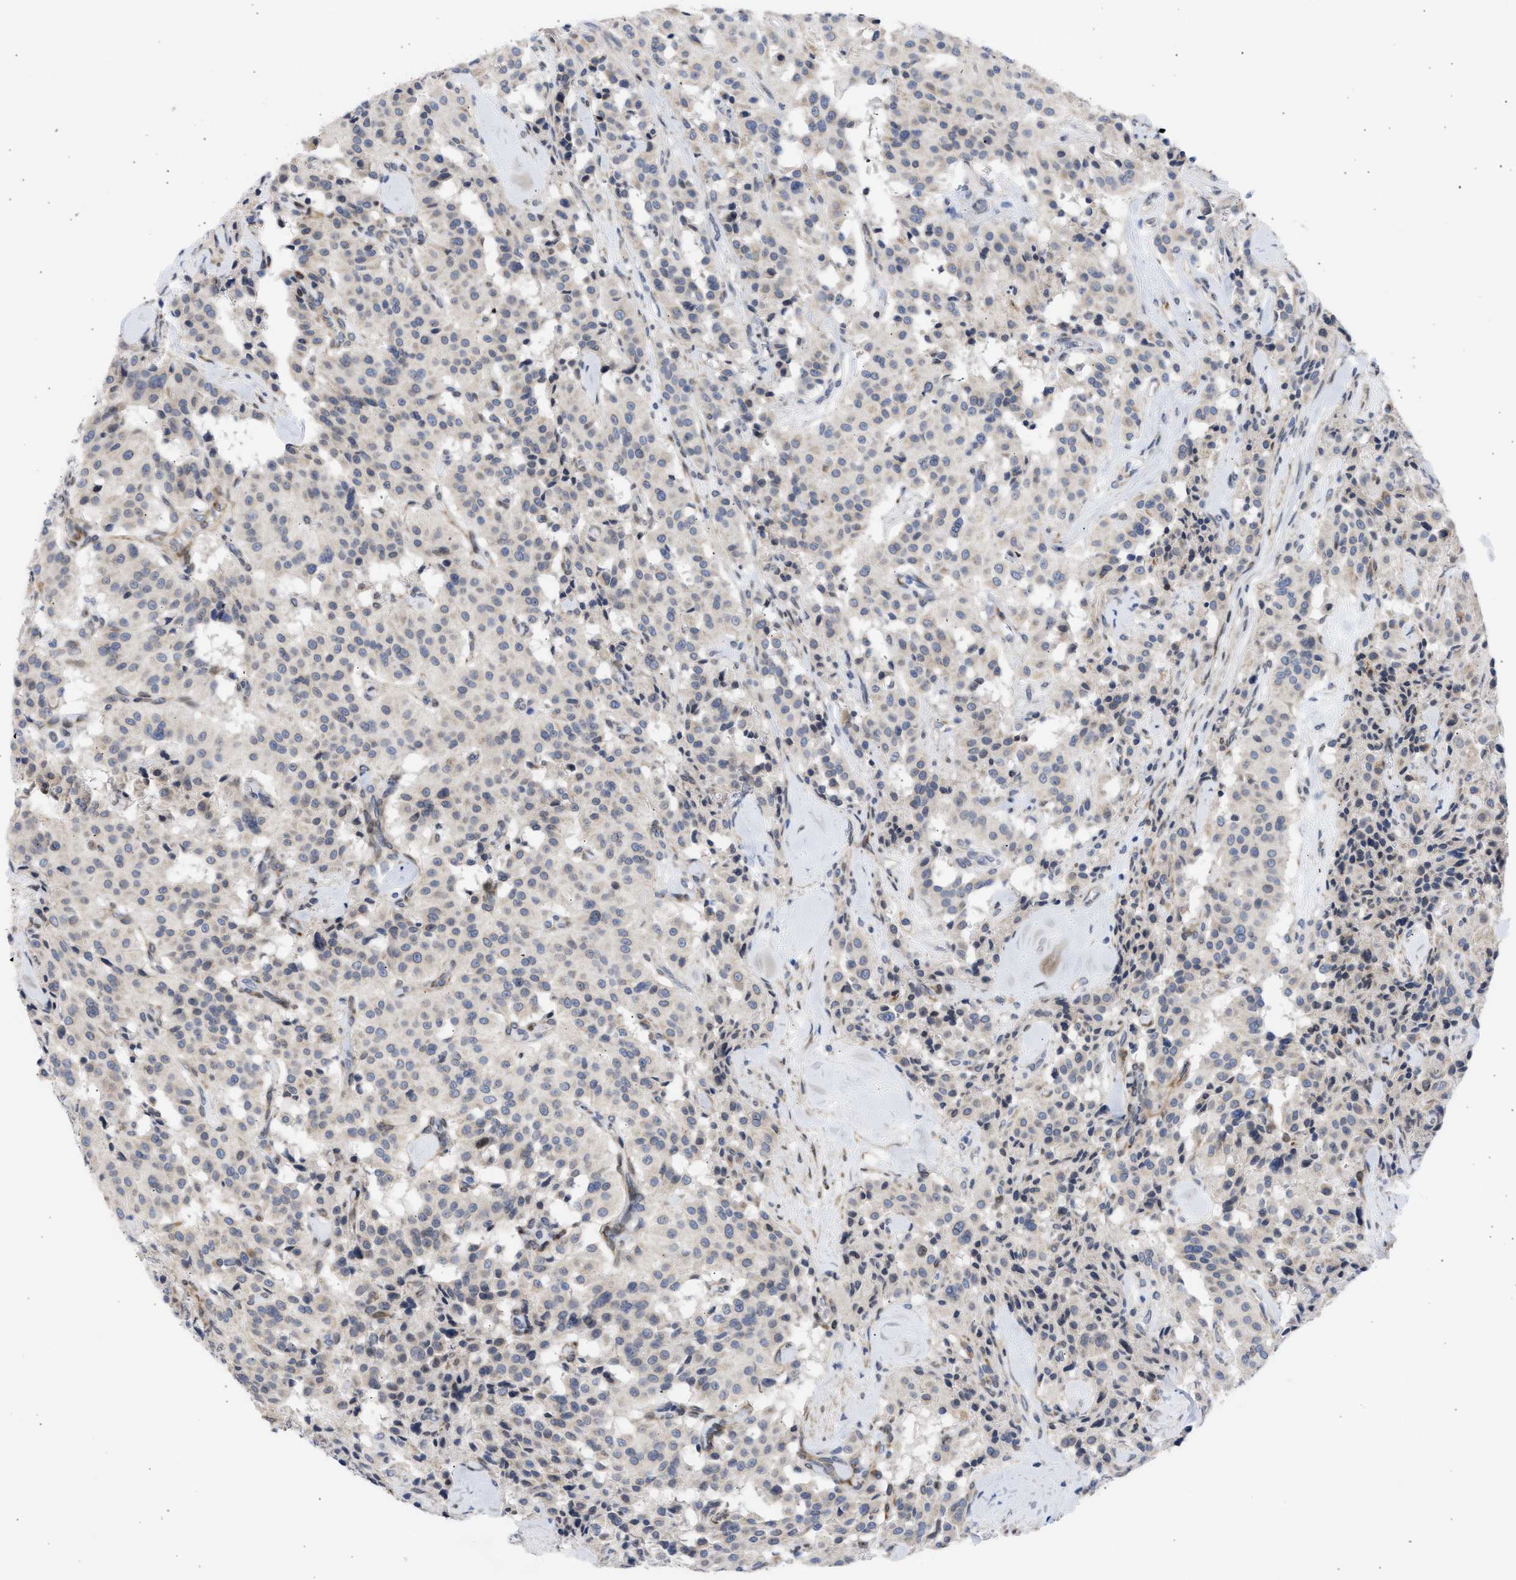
{"staining": {"intensity": "weak", "quantity": "<25%", "location": "cytoplasmic/membranous"}, "tissue": "carcinoid", "cell_type": "Tumor cells", "image_type": "cancer", "snomed": [{"axis": "morphology", "description": "Carcinoid, malignant, NOS"}, {"axis": "topography", "description": "Lung"}], "caption": "Immunohistochemistry image of neoplastic tissue: malignant carcinoid stained with DAB demonstrates no significant protein staining in tumor cells.", "gene": "NUP35", "patient": {"sex": "male", "age": 30}}